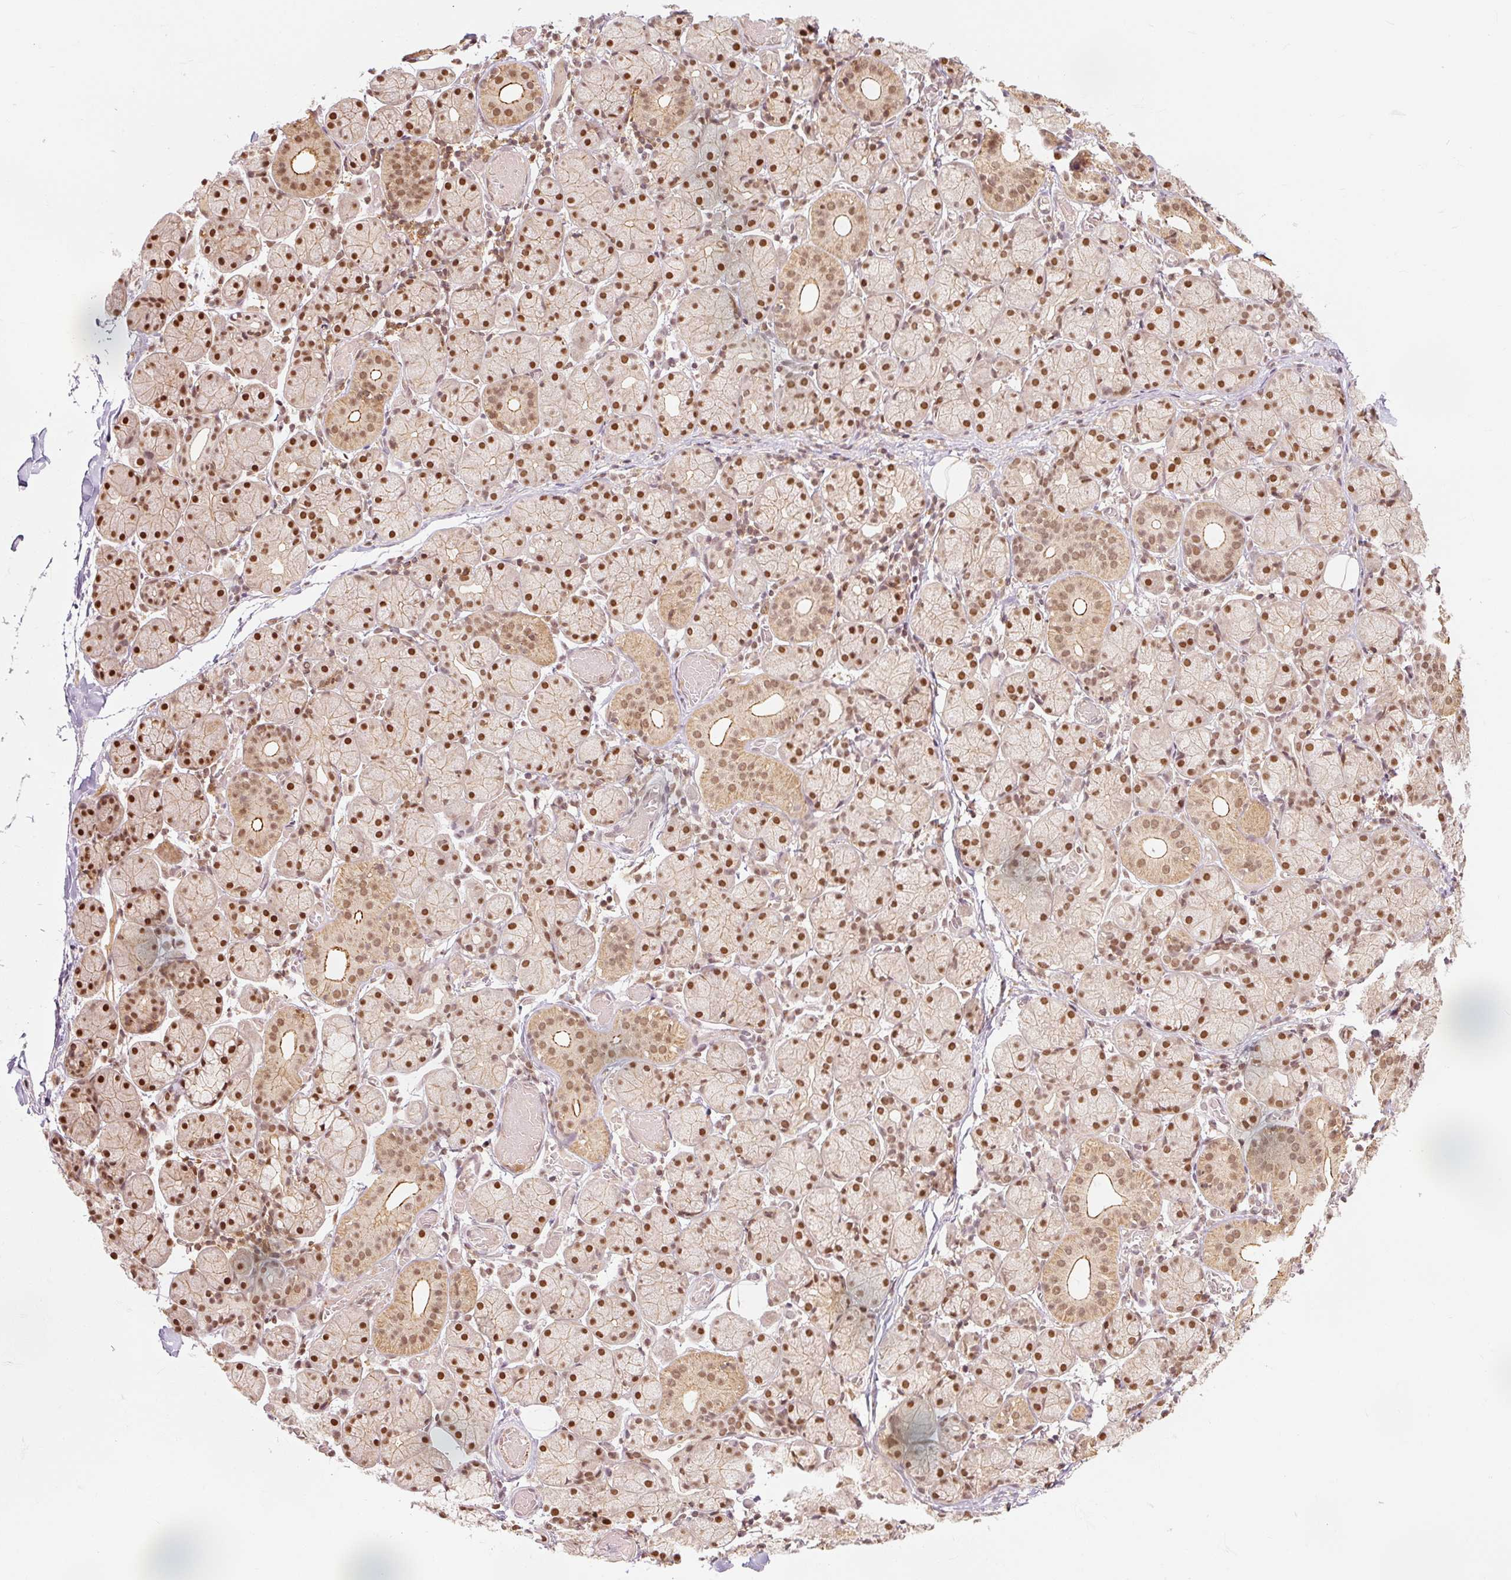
{"staining": {"intensity": "moderate", "quantity": ">75%", "location": "cytoplasmic/membranous,nuclear"}, "tissue": "salivary gland", "cell_type": "Glandular cells", "image_type": "normal", "snomed": [{"axis": "morphology", "description": "Normal tissue, NOS"}, {"axis": "topography", "description": "Salivary gland"}], "caption": "Immunohistochemistry histopathology image of unremarkable salivary gland: salivary gland stained using IHC demonstrates medium levels of moderate protein expression localized specifically in the cytoplasmic/membranous,nuclear of glandular cells, appearing as a cytoplasmic/membranous,nuclear brown color.", "gene": "CSTF1", "patient": {"sex": "female", "age": 24}}